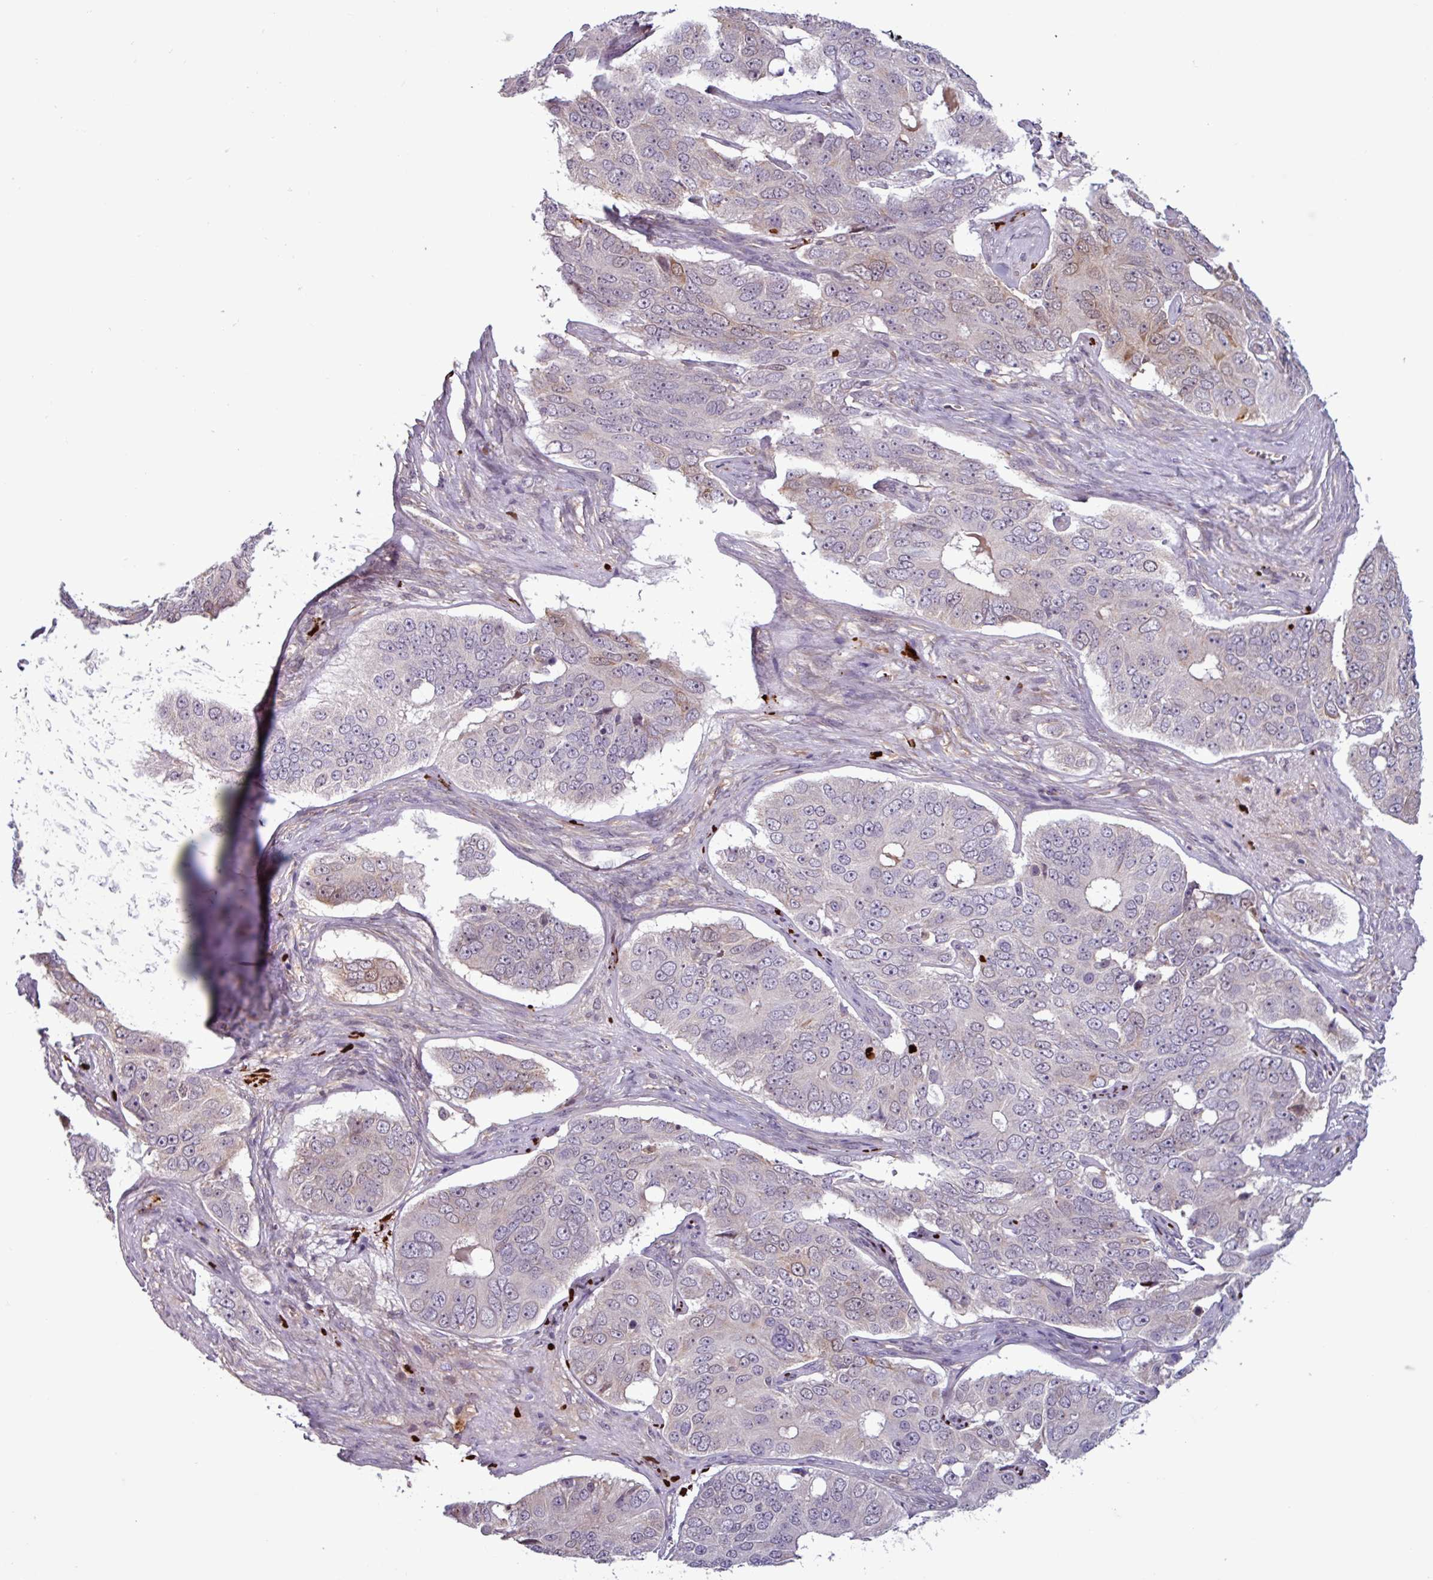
{"staining": {"intensity": "negative", "quantity": "none", "location": "none"}, "tissue": "ovarian cancer", "cell_type": "Tumor cells", "image_type": "cancer", "snomed": [{"axis": "morphology", "description": "Carcinoma, endometroid"}, {"axis": "topography", "description": "Ovary"}], "caption": "This is a micrograph of IHC staining of ovarian cancer (endometroid carcinoma), which shows no expression in tumor cells. The staining was performed using DAB (3,3'-diaminobenzidine) to visualize the protein expression in brown, while the nuclei were stained in blue with hematoxylin (Magnification: 20x).", "gene": "PCED1A", "patient": {"sex": "female", "age": 51}}